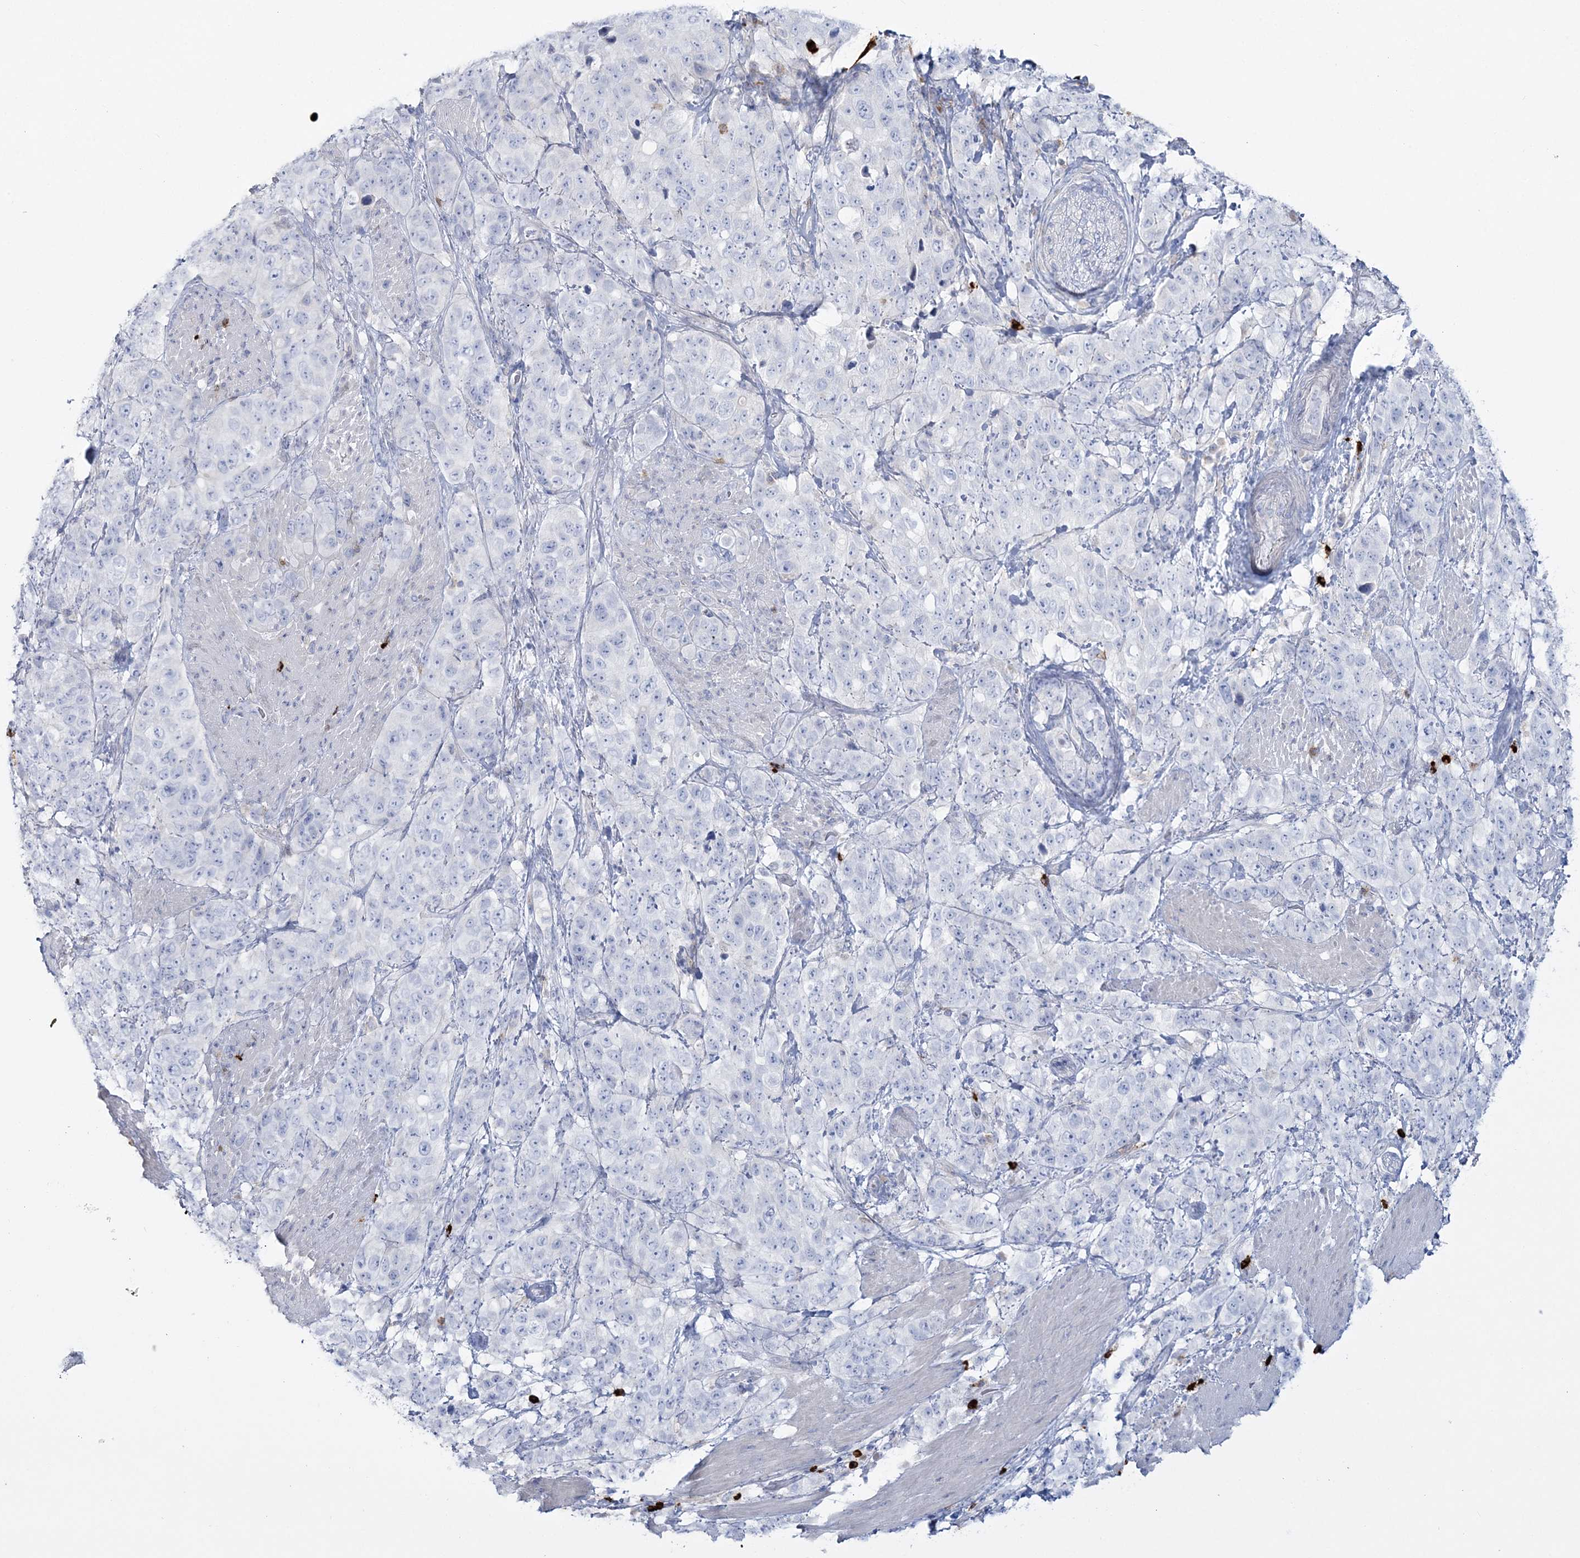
{"staining": {"intensity": "negative", "quantity": "none", "location": "none"}, "tissue": "stomach cancer", "cell_type": "Tumor cells", "image_type": "cancer", "snomed": [{"axis": "morphology", "description": "Adenocarcinoma, NOS"}, {"axis": "topography", "description": "Stomach"}], "caption": "There is no significant expression in tumor cells of adenocarcinoma (stomach). (Immunohistochemistry (ihc), brightfield microscopy, high magnification).", "gene": "WDSUB1", "patient": {"sex": "male", "age": 48}}